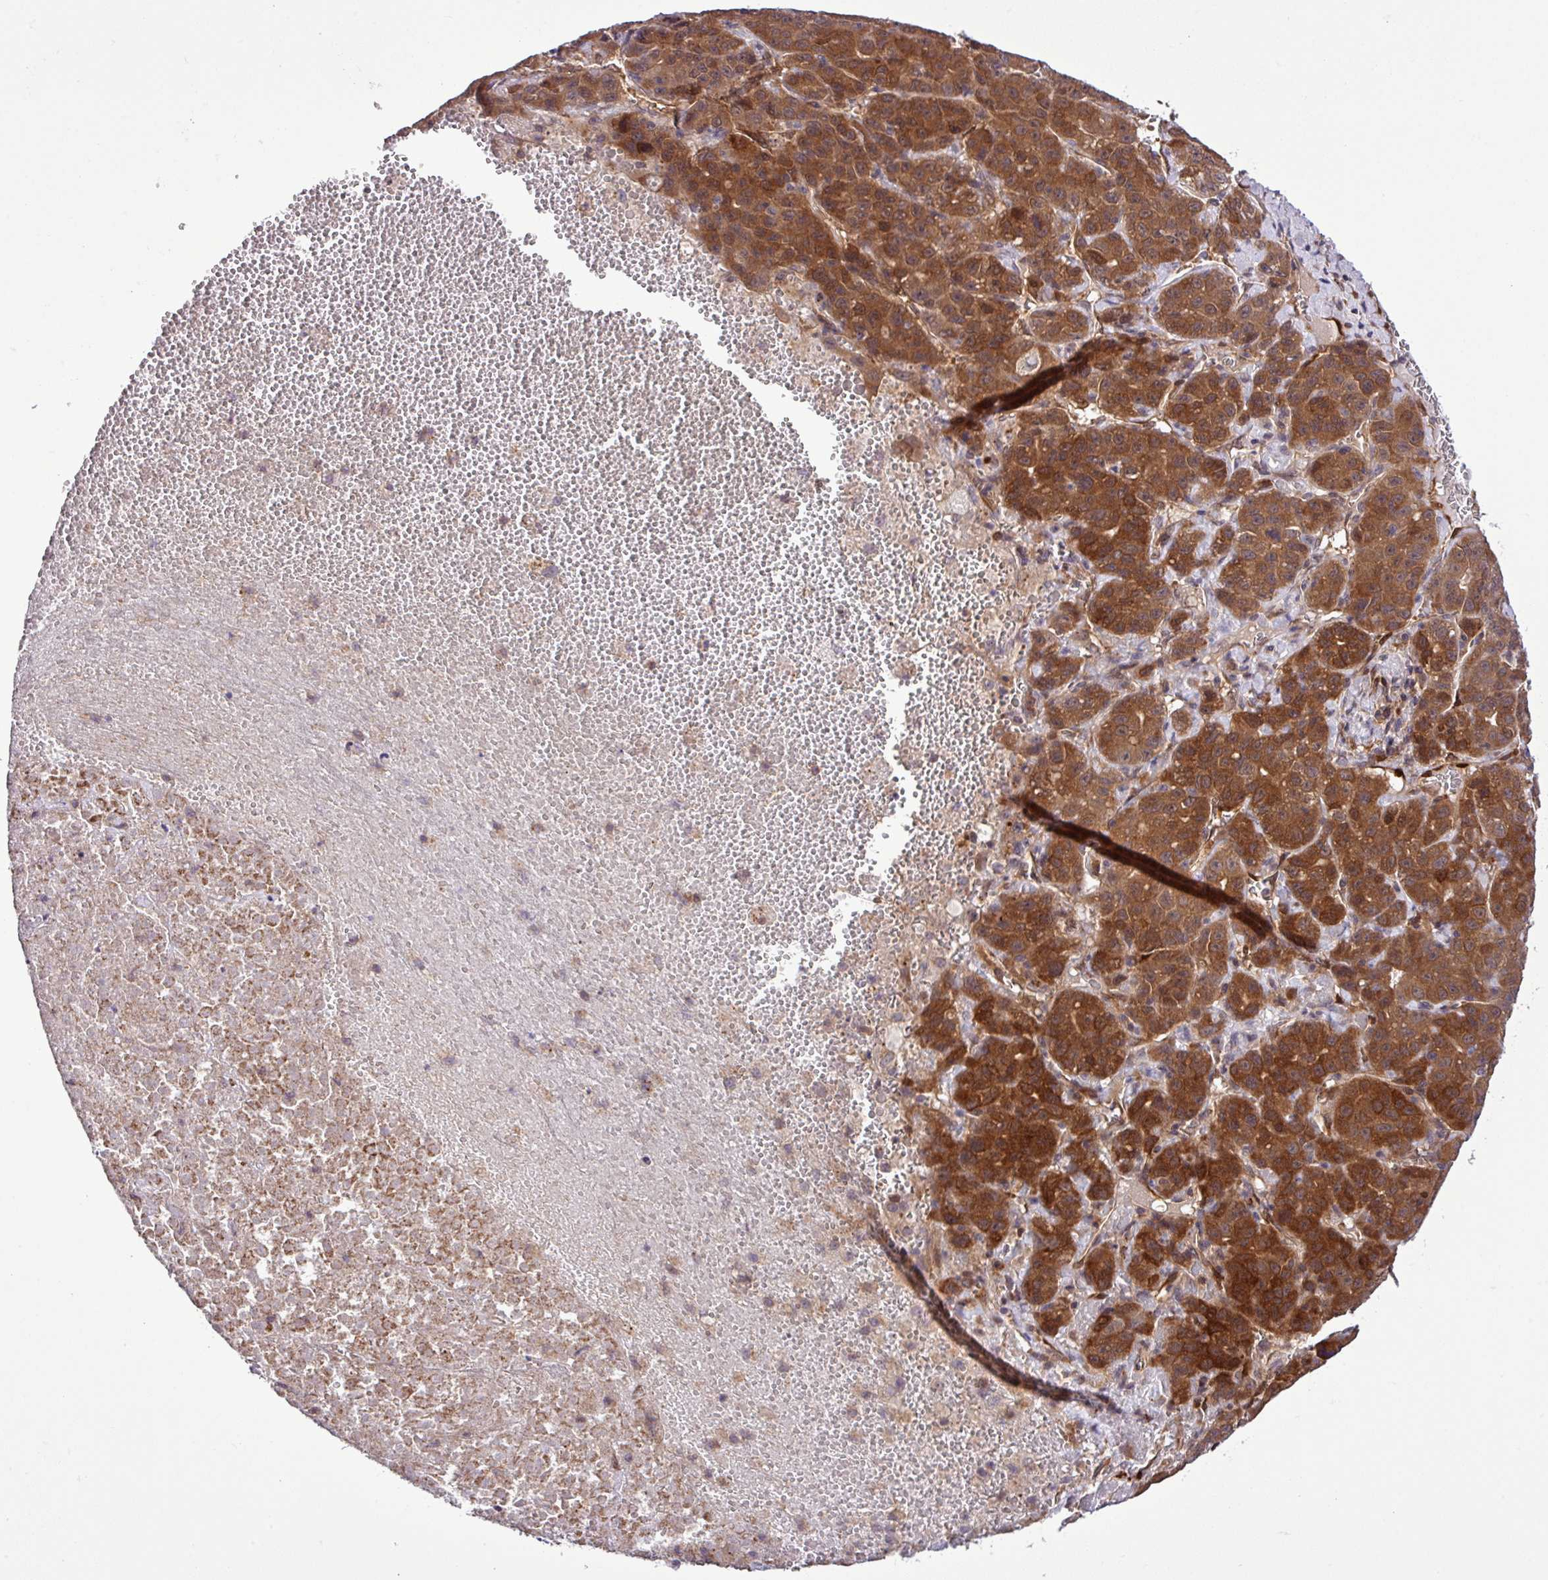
{"staining": {"intensity": "strong", "quantity": ">75%", "location": "cytoplasmic/membranous"}, "tissue": "liver cancer", "cell_type": "Tumor cells", "image_type": "cancer", "snomed": [{"axis": "morphology", "description": "Carcinoma, Hepatocellular, NOS"}, {"axis": "topography", "description": "Liver"}], "caption": "Immunohistochemistry (DAB) staining of human liver cancer displays strong cytoplasmic/membranous protein expression in approximately >75% of tumor cells. The staining was performed using DAB (3,3'-diaminobenzidine), with brown indicating positive protein expression. Nuclei are stained blue with hematoxylin.", "gene": "CARHSP1", "patient": {"sex": "female", "age": 53}}